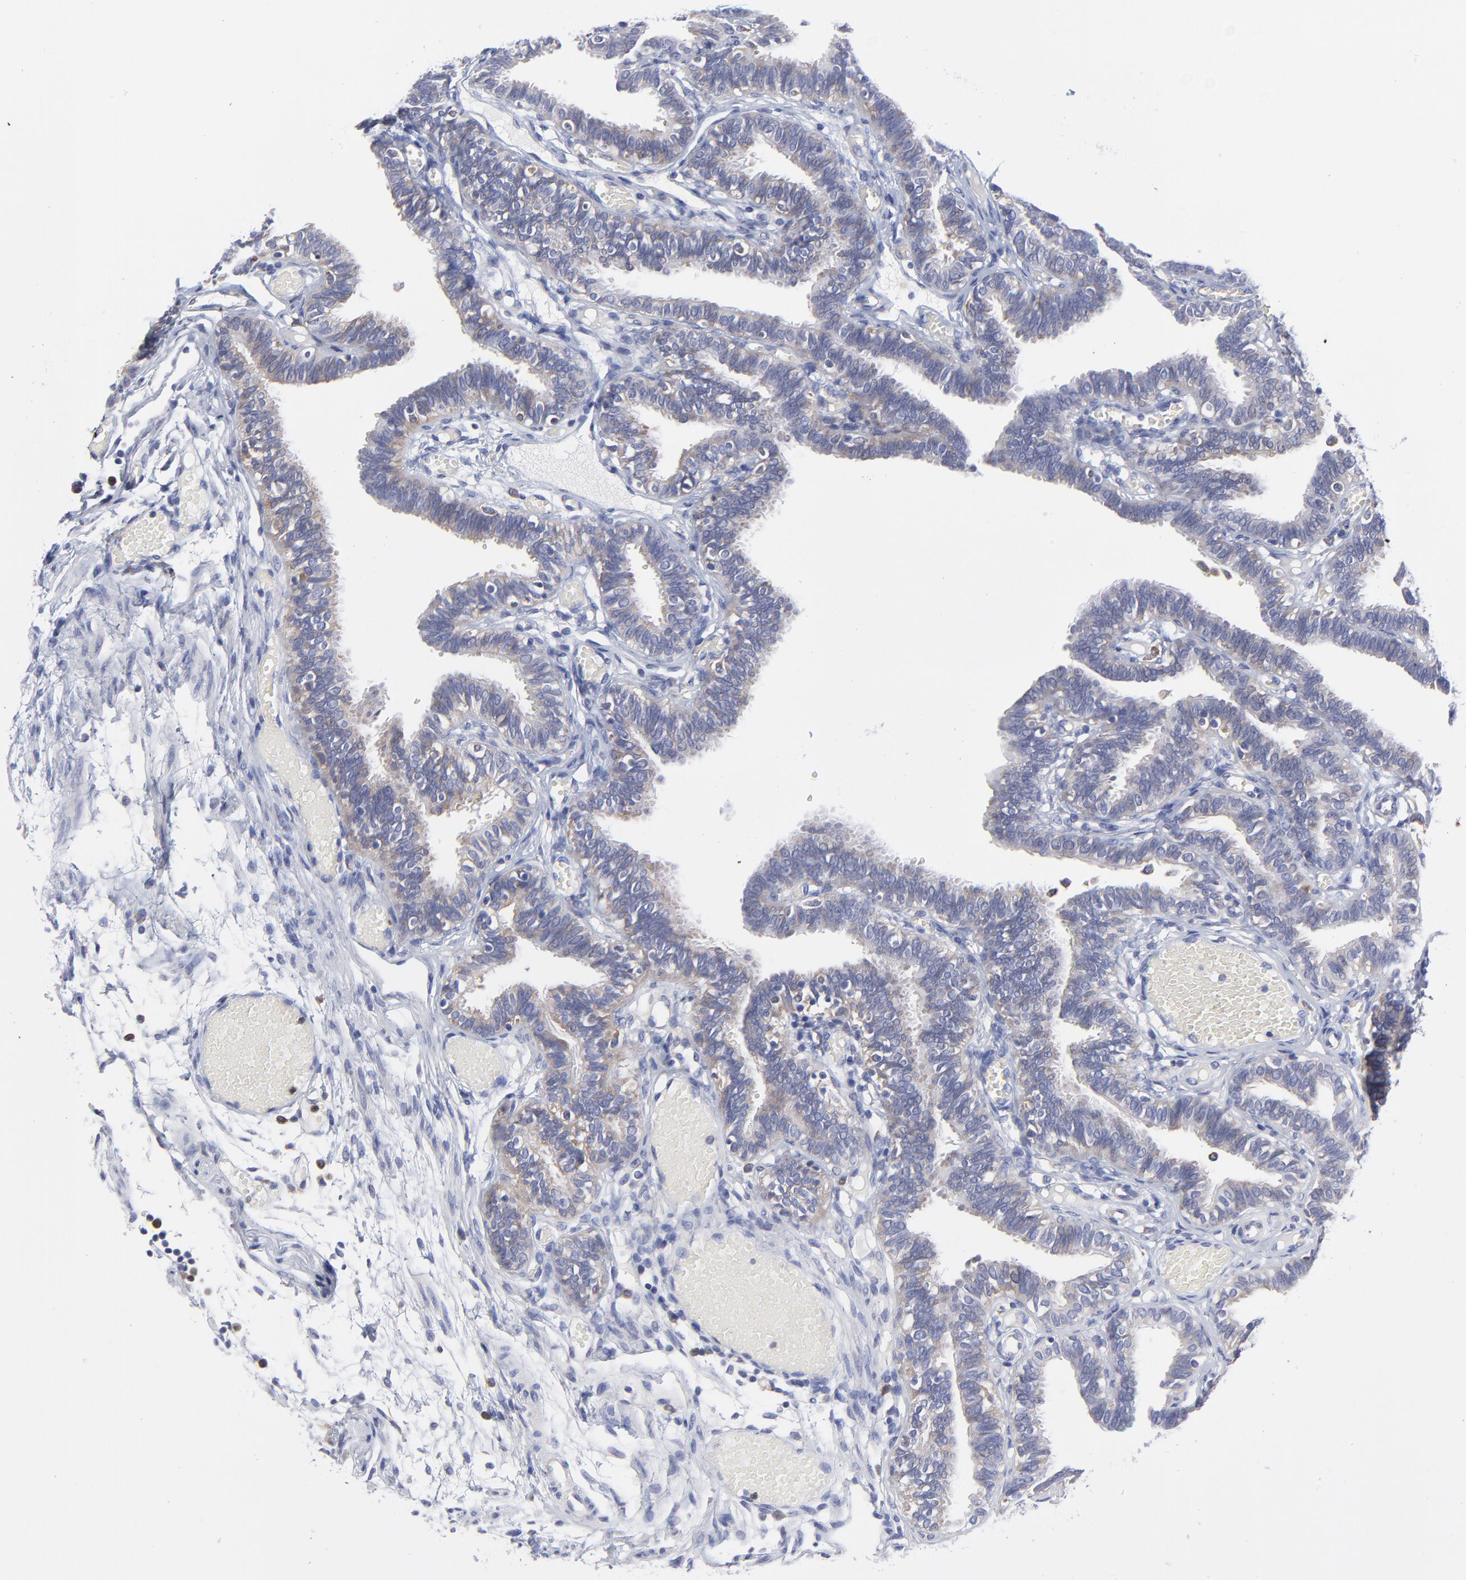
{"staining": {"intensity": "moderate", "quantity": ">75%", "location": "cytoplasmic/membranous"}, "tissue": "fallopian tube", "cell_type": "Glandular cells", "image_type": "normal", "snomed": [{"axis": "morphology", "description": "Normal tissue, NOS"}, {"axis": "topography", "description": "Fallopian tube"}], "caption": "A brown stain shows moderate cytoplasmic/membranous staining of a protein in glandular cells of benign human fallopian tube.", "gene": "MOSPD2", "patient": {"sex": "female", "age": 29}}